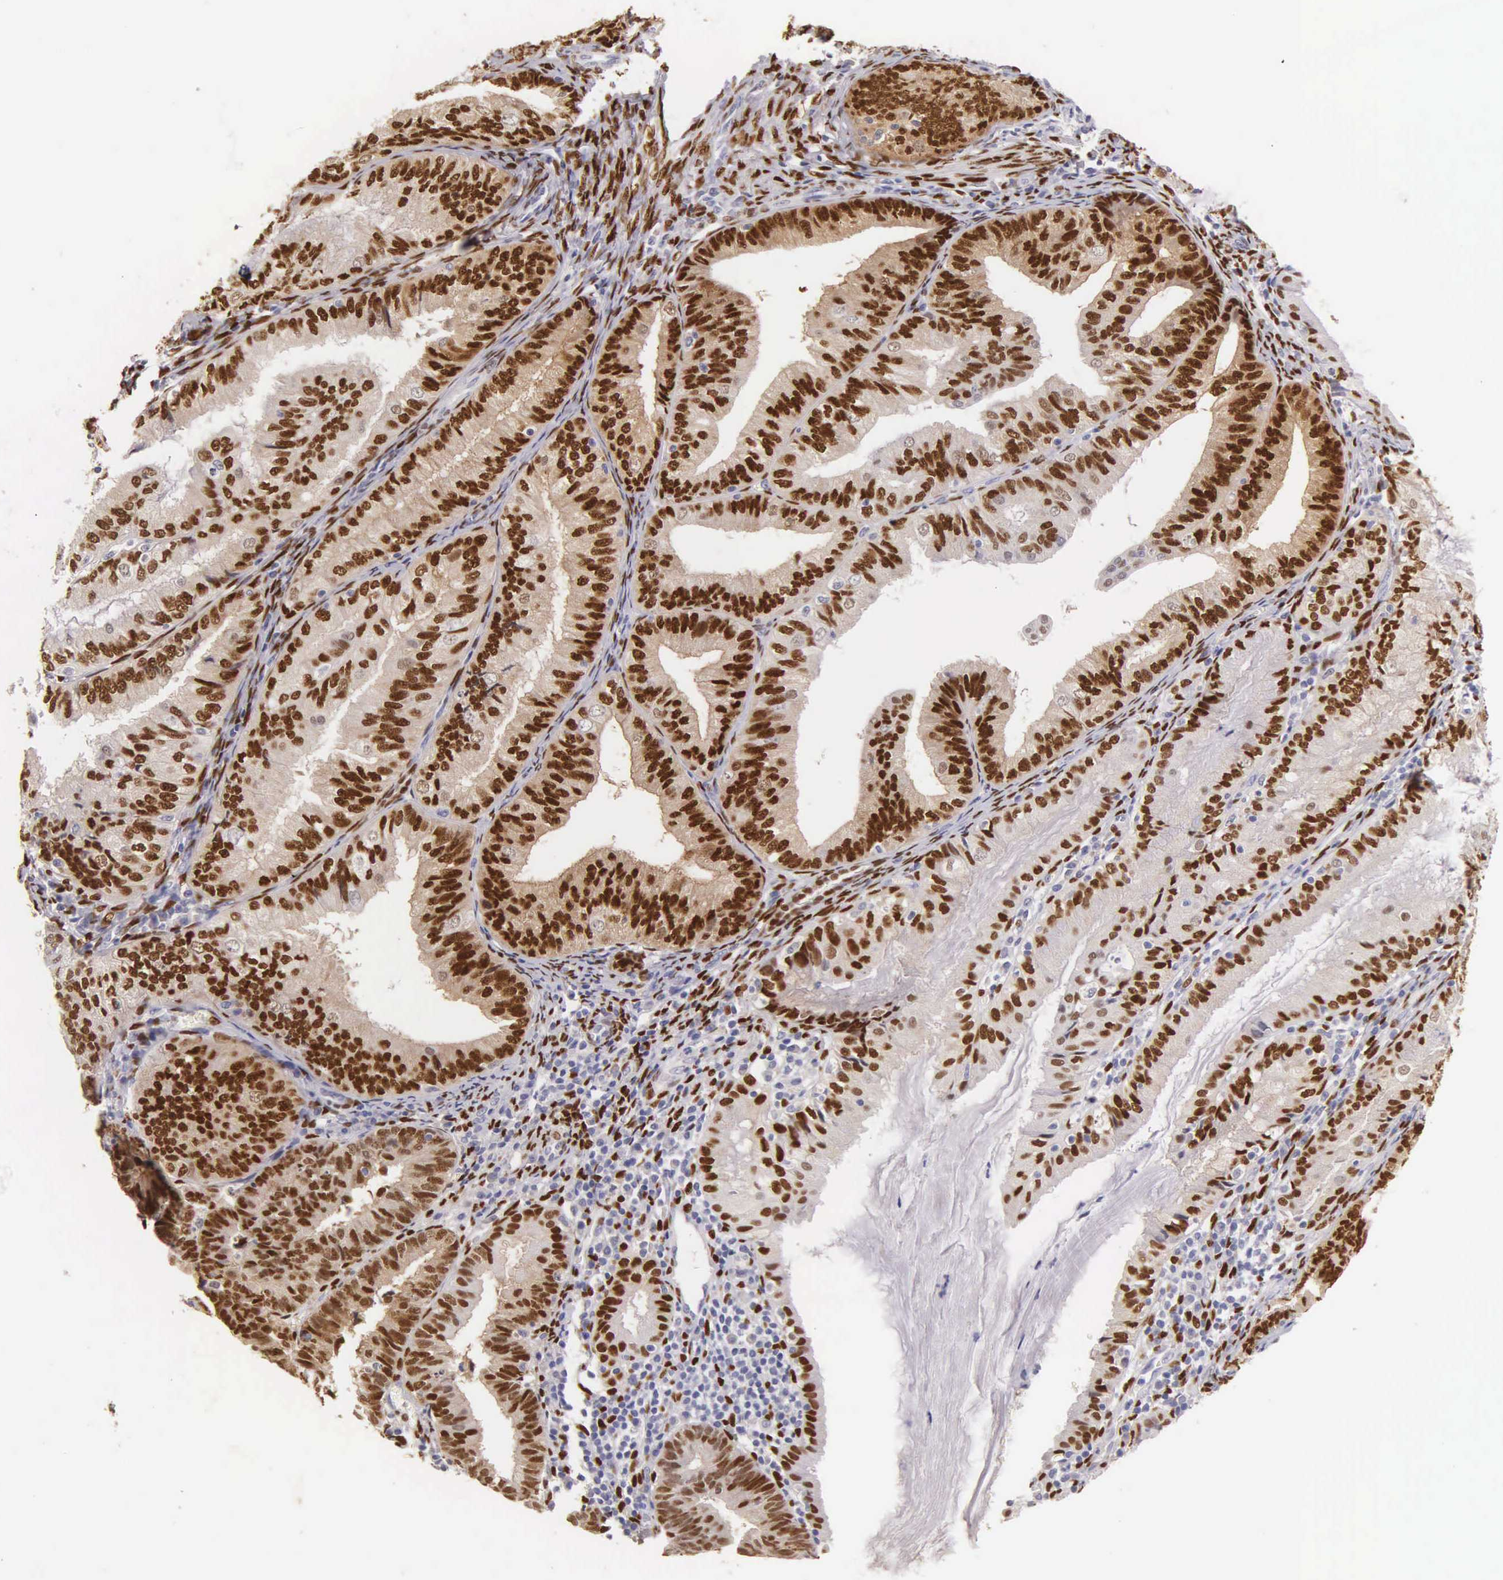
{"staining": {"intensity": "strong", "quantity": ">75%", "location": "nuclear"}, "tissue": "endometrial cancer", "cell_type": "Tumor cells", "image_type": "cancer", "snomed": [{"axis": "morphology", "description": "Adenocarcinoma, NOS"}, {"axis": "topography", "description": "Endometrium"}], "caption": "This is a micrograph of immunohistochemistry (IHC) staining of endometrial adenocarcinoma, which shows strong staining in the nuclear of tumor cells.", "gene": "ESR1", "patient": {"sex": "female", "age": 66}}